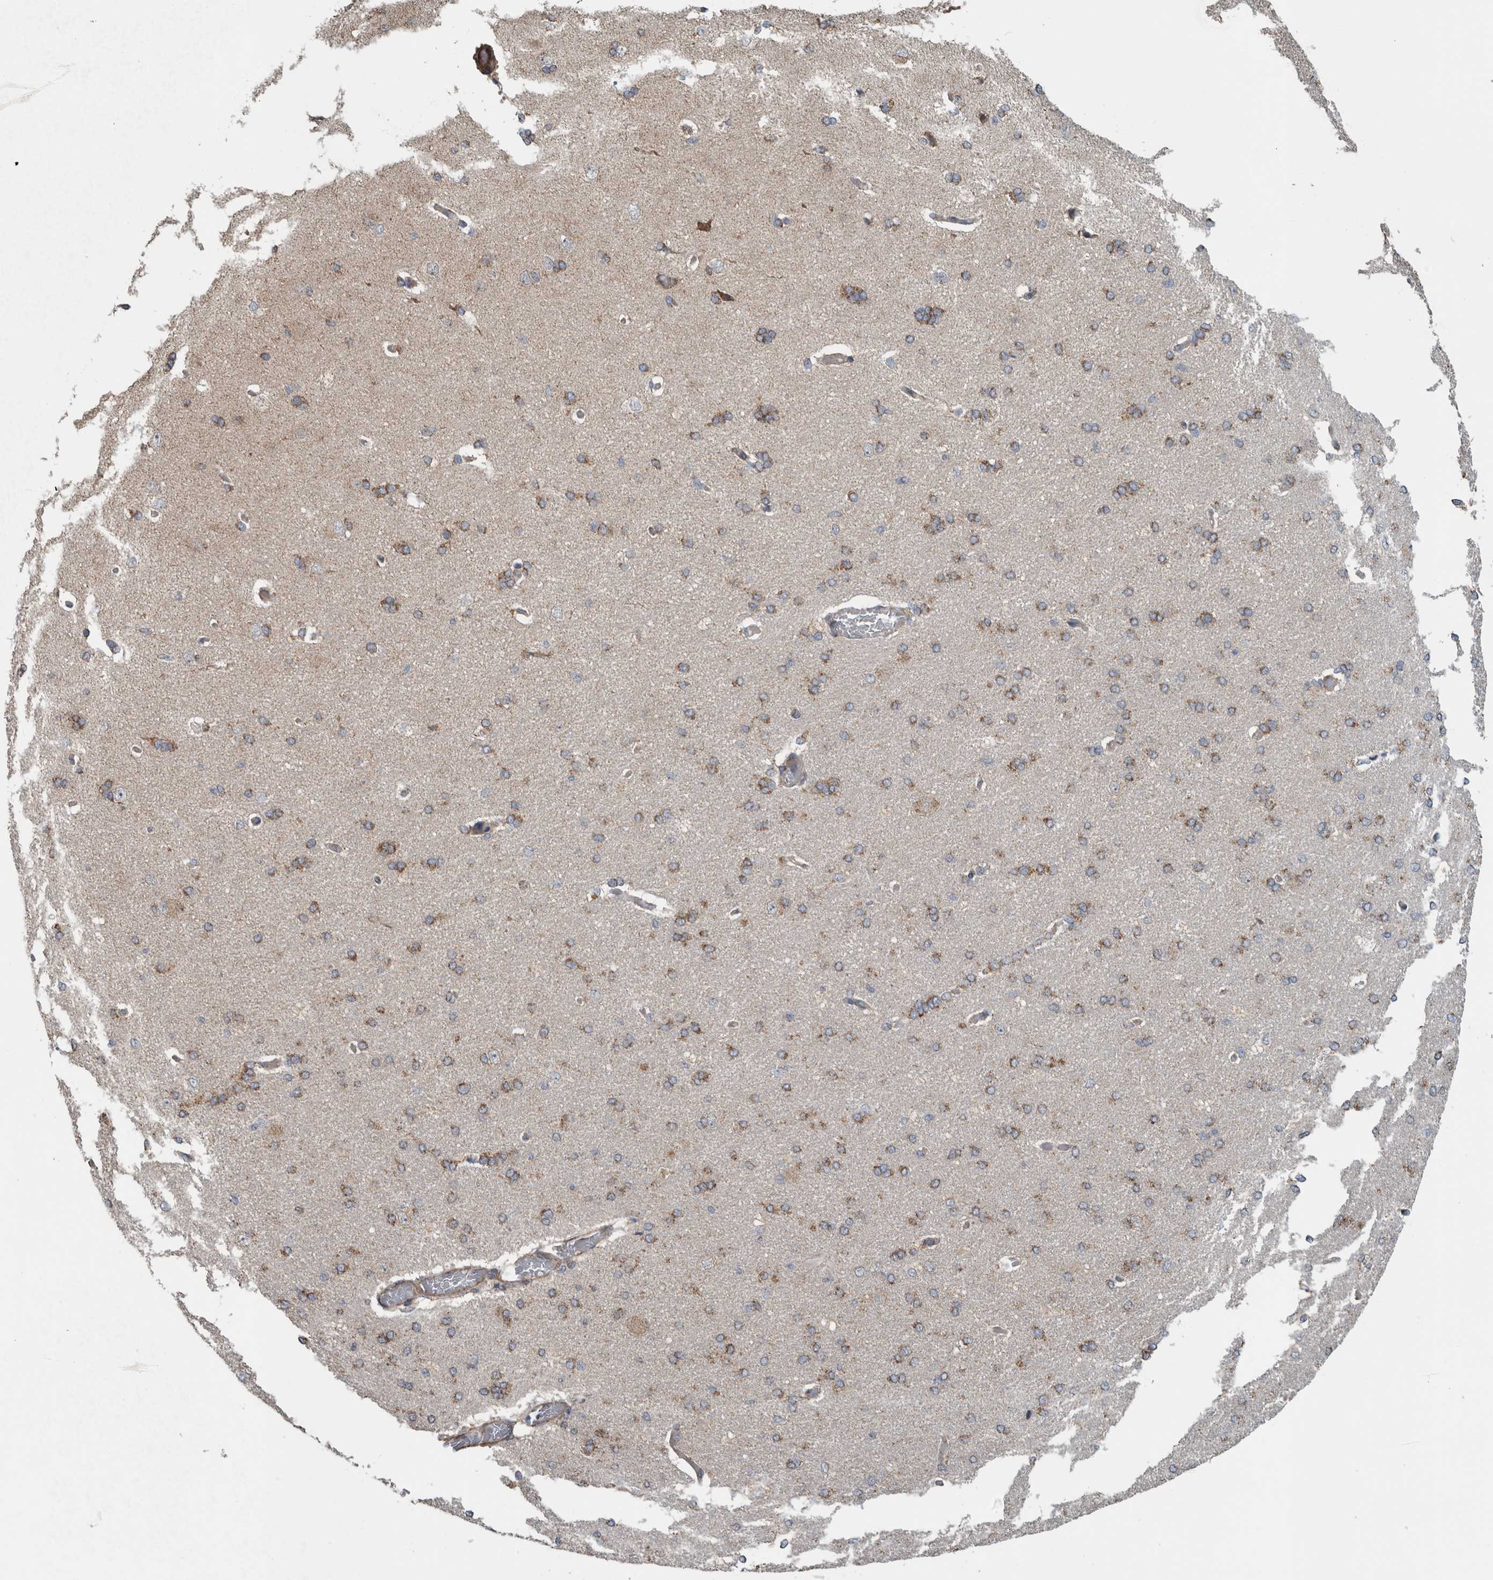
{"staining": {"intensity": "moderate", "quantity": "25%-75%", "location": "cytoplasmic/membranous"}, "tissue": "cerebral cortex", "cell_type": "Endothelial cells", "image_type": "normal", "snomed": [{"axis": "morphology", "description": "Normal tissue, NOS"}, {"axis": "topography", "description": "Cerebral cortex"}], "caption": "Immunohistochemistry (DAB) staining of unremarkable cerebral cortex demonstrates moderate cytoplasmic/membranous protein staining in approximately 25%-75% of endothelial cells.", "gene": "ARMC1", "patient": {"sex": "male", "age": 62}}